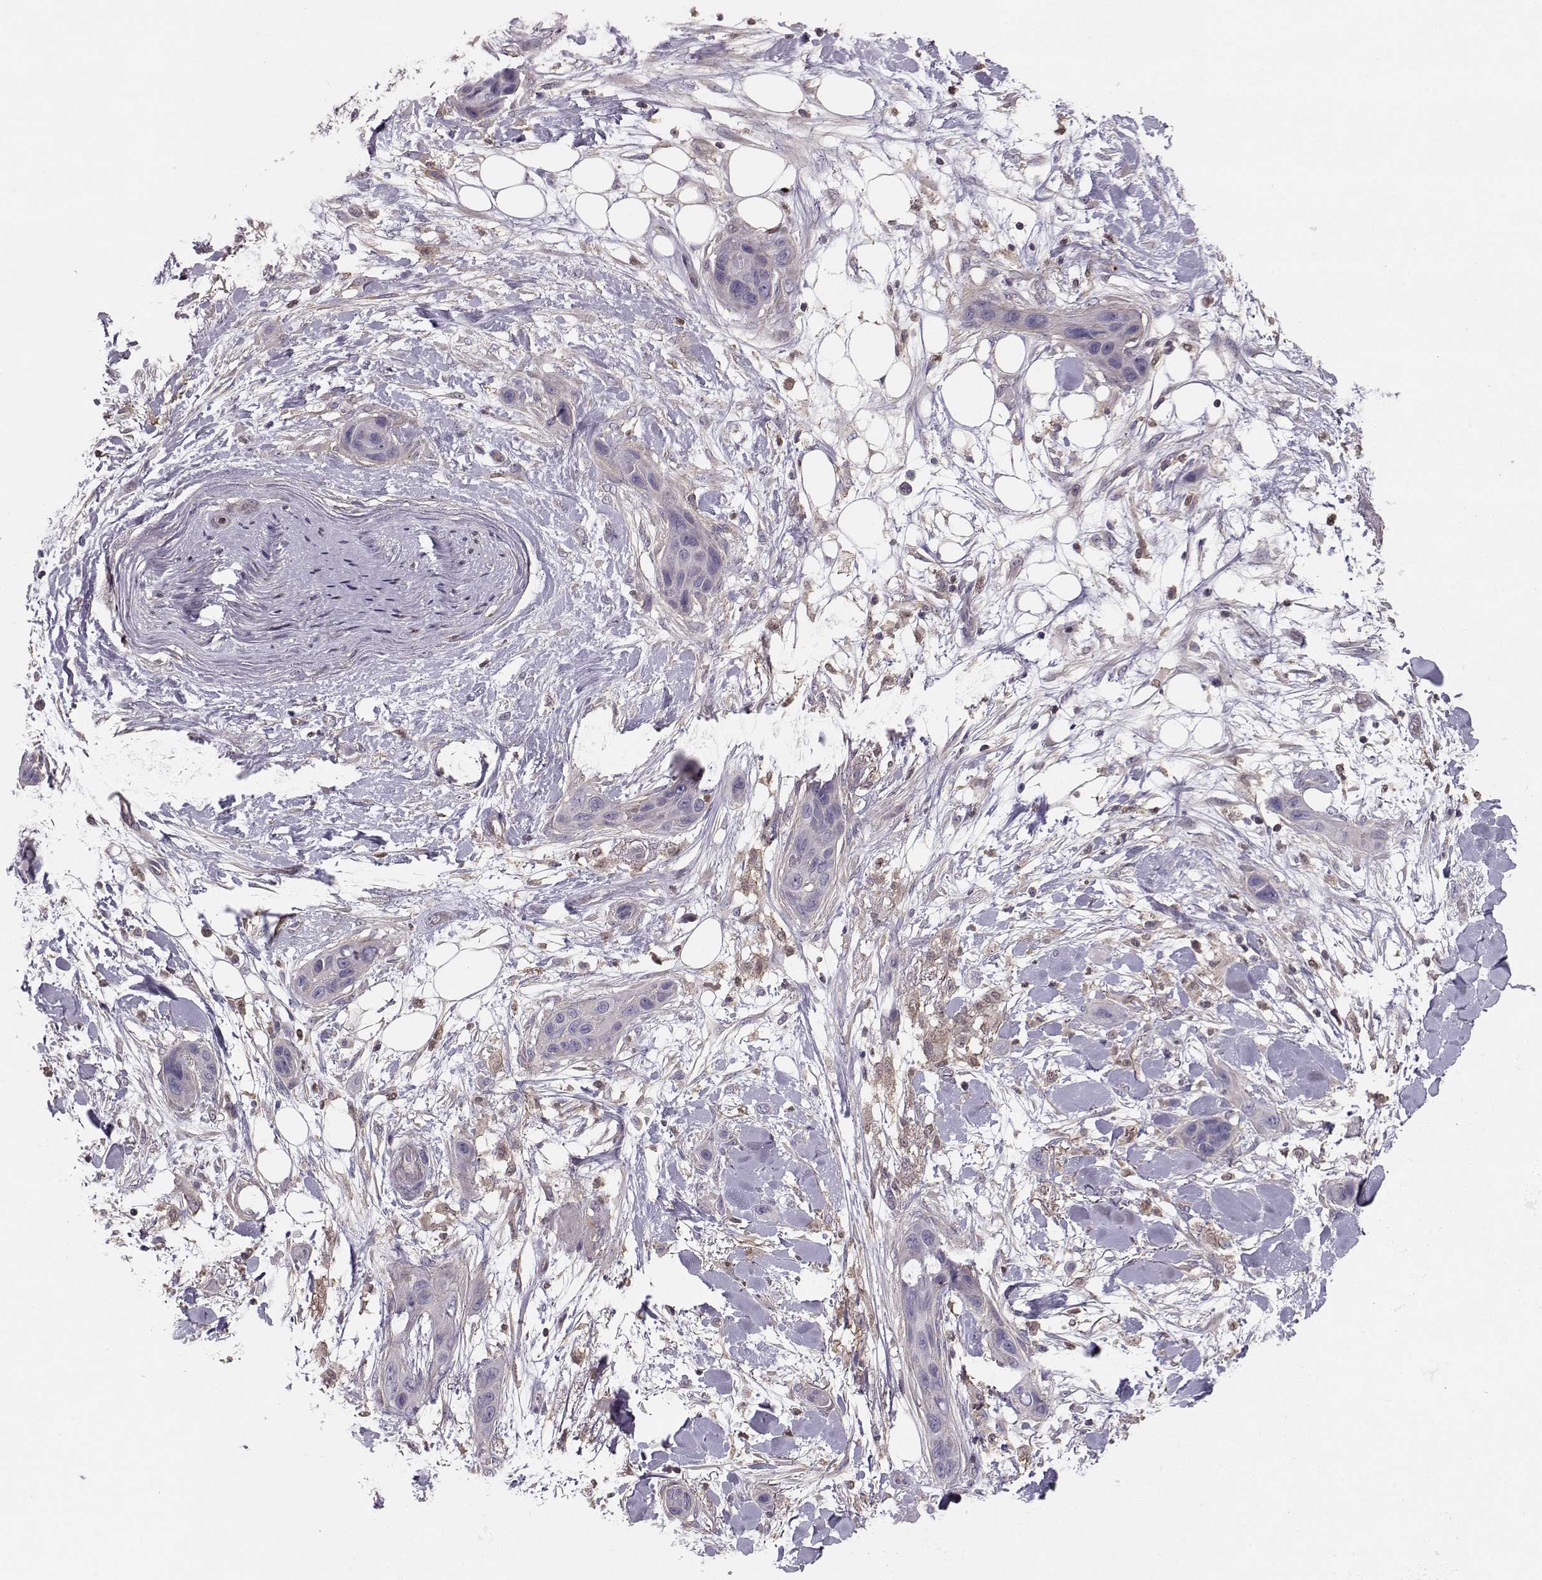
{"staining": {"intensity": "negative", "quantity": "none", "location": "none"}, "tissue": "skin cancer", "cell_type": "Tumor cells", "image_type": "cancer", "snomed": [{"axis": "morphology", "description": "Squamous cell carcinoma, NOS"}, {"axis": "topography", "description": "Skin"}], "caption": "Tumor cells are negative for brown protein staining in squamous cell carcinoma (skin).", "gene": "ASB16", "patient": {"sex": "male", "age": 79}}